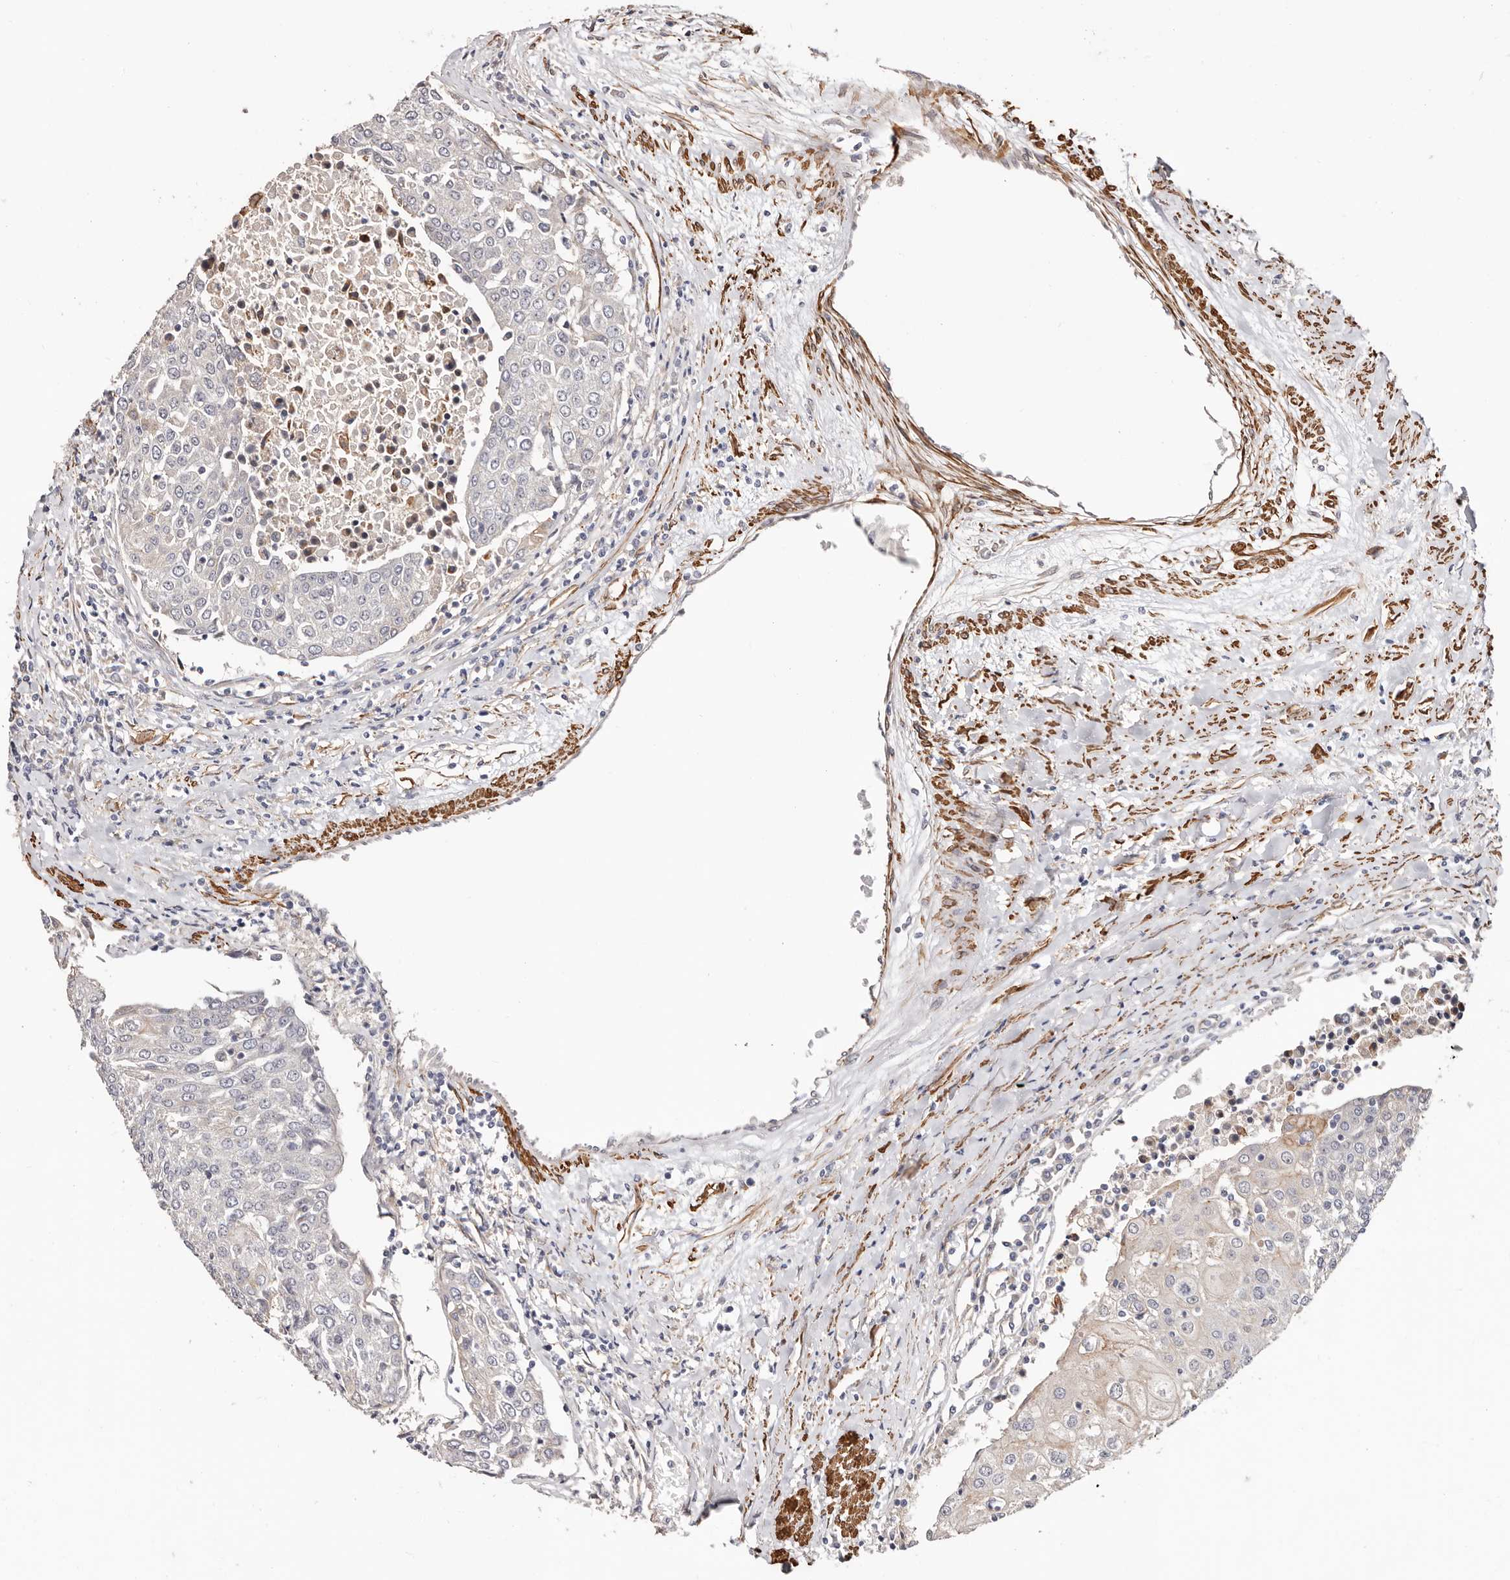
{"staining": {"intensity": "negative", "quantity": "none", "location": "none"}, "tissue": "urothelial cancer", "cell_type": "Tumor cells", "image_type": "cancer", "snomed": [{"axis": "morphology", "description": "Urothelial carcinoma, High grade"}, {"axis": "topography", "description": "Urinary bladder"}], "caption": "Tumor cells show no significant positivity in urothelial cancer. (Brightfield microscopy of DAB (3,3'-diaminobenzidine) immunohistochemistry at high magnification).", "gene": "TRIP13", "patient": {"sex": "female", "age": 85}}